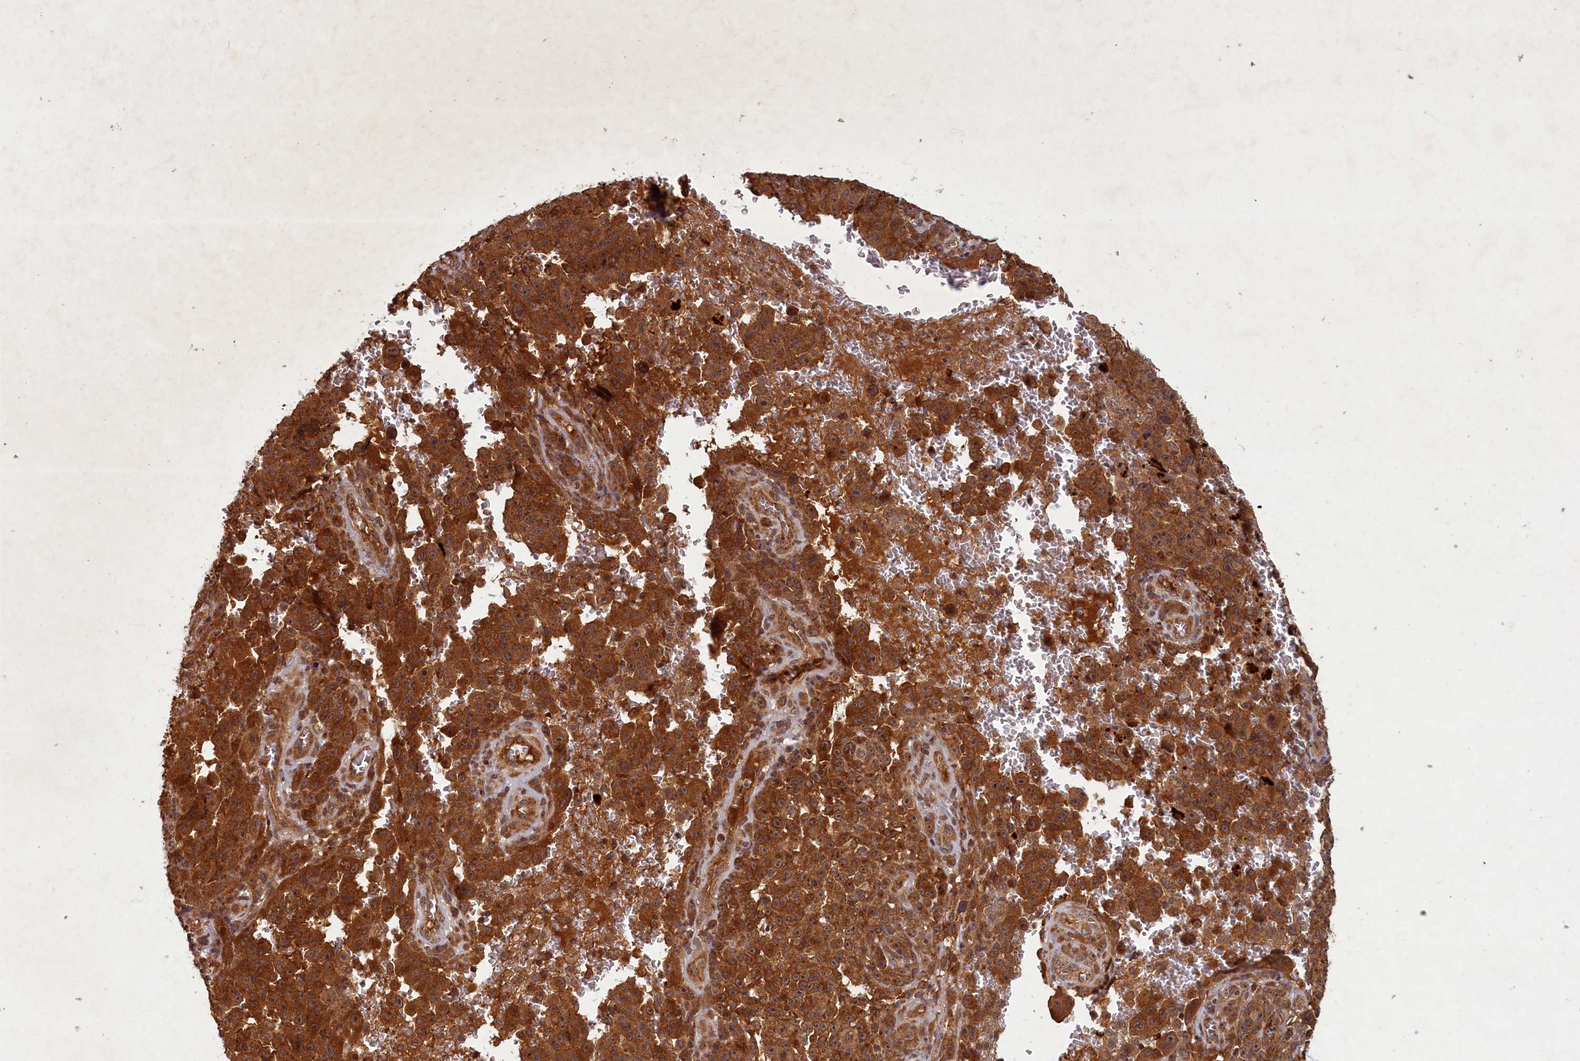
{"staining": {"intensity": "strong", "quantity": ">75%", "location": "cytoplasmic/membranous"}, "tissue": "melanoma", "cell_type": "Tumor cells", "image_type": "cancer", "snomed": [{"axis": "morphology", "description": "Malignant melanoma, NOS"}, {"axis": "topography", "description": "Skin"}], "caption": "Human malignant melanoma stained with a protein marker demonstrates strong staining in tumor cells.", "gene": "BICD1", "patient": {"sex": "female", "age": 82}}